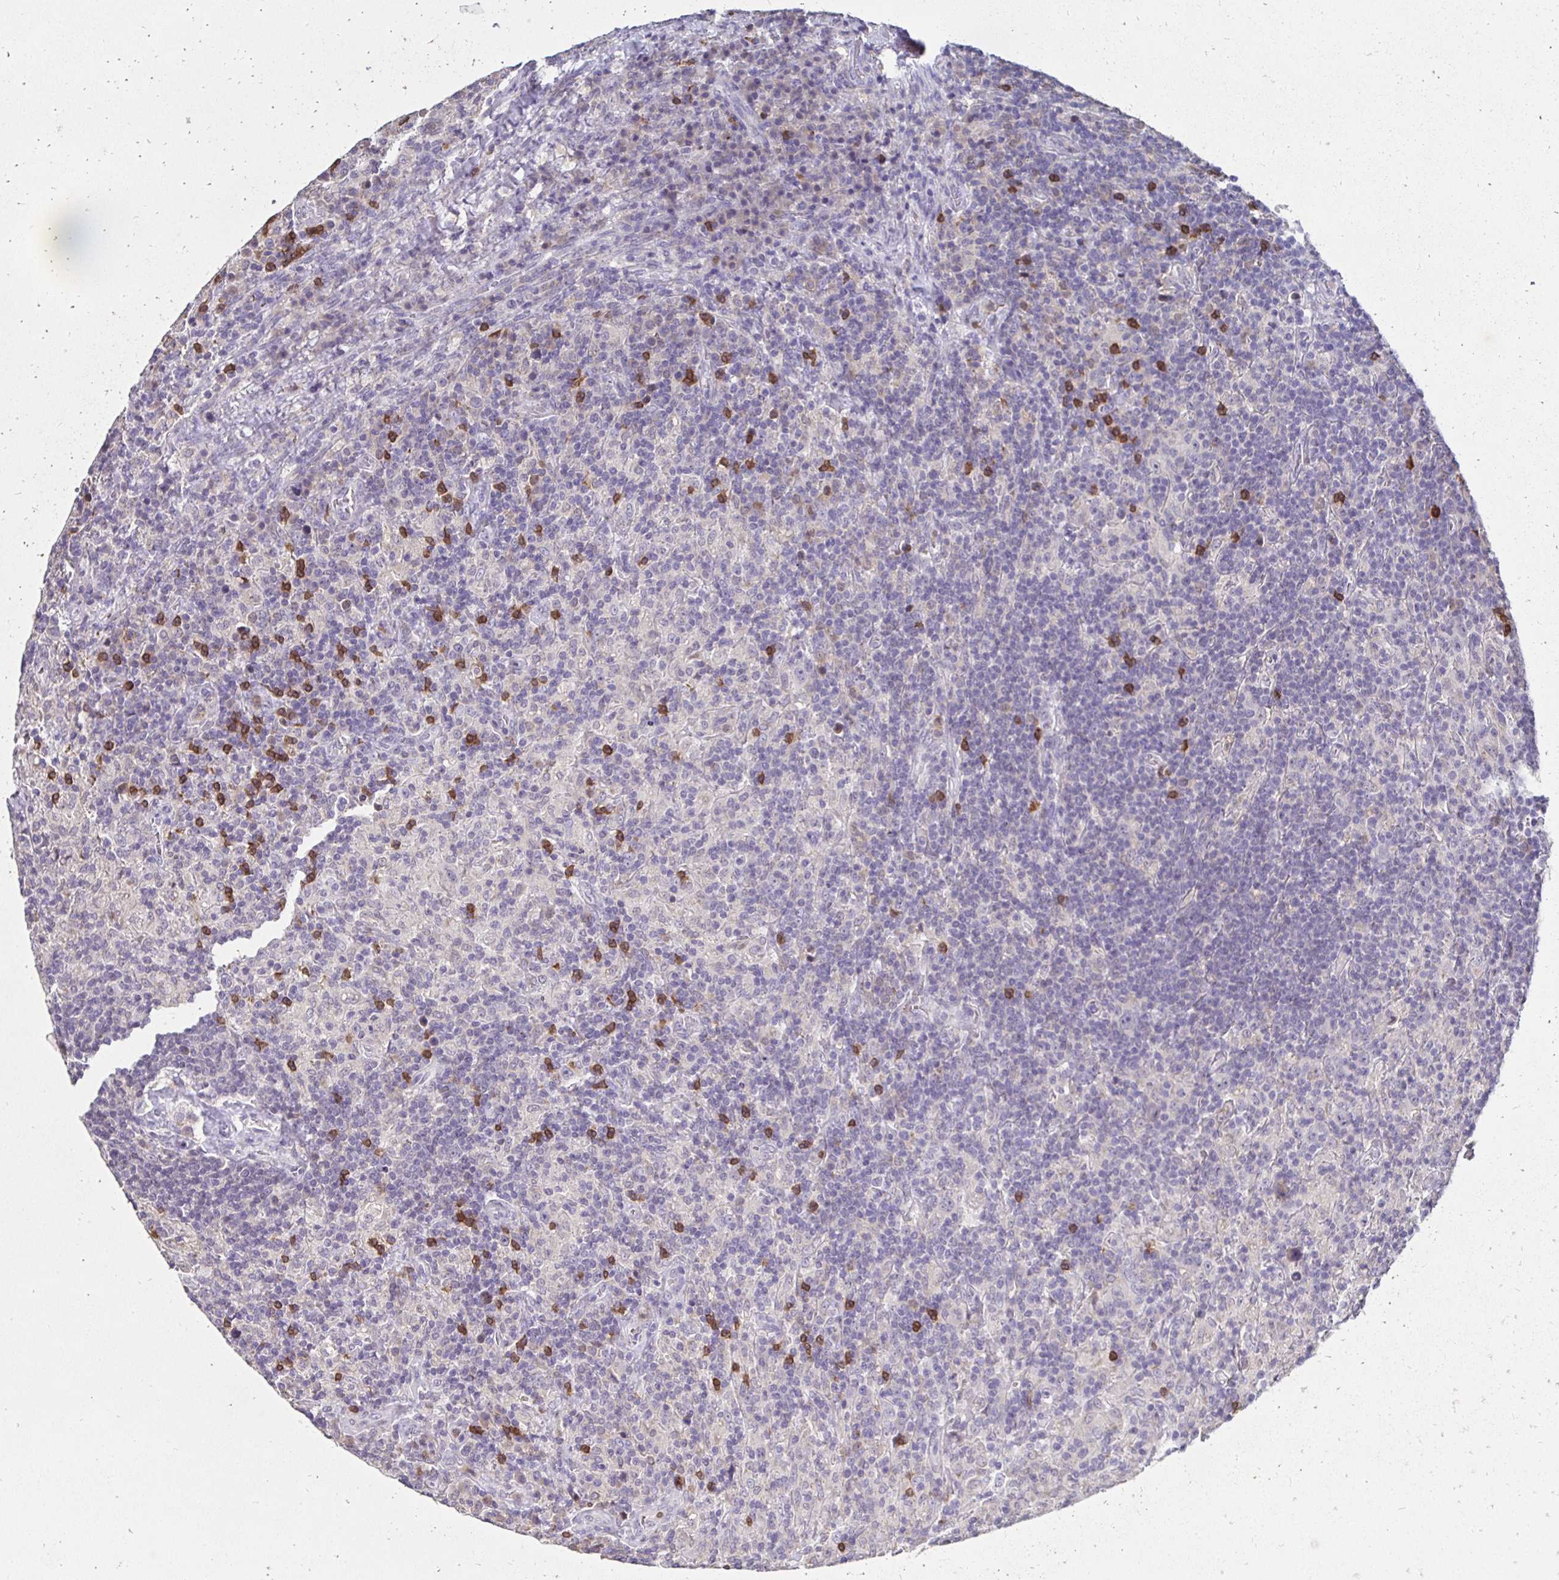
{"staining": {"intensity": "negative", "quantity": "none", "location": "none"}, "tissue": "lymphoma", "cell_type": "Tumor cells", "image_type": "cancer", "snomed": [{"axis": "morphology", "description": "Hodgkin's disease, NOS"}, {"axis": "topography", "description": "Lymph node"}], "caption": "A micrograph of Hodgkin's disease stained for a protein exhibits no brown staining in tumor cells.", "gene": "GK2", "patient": {"sex": "male", "age": 70}}